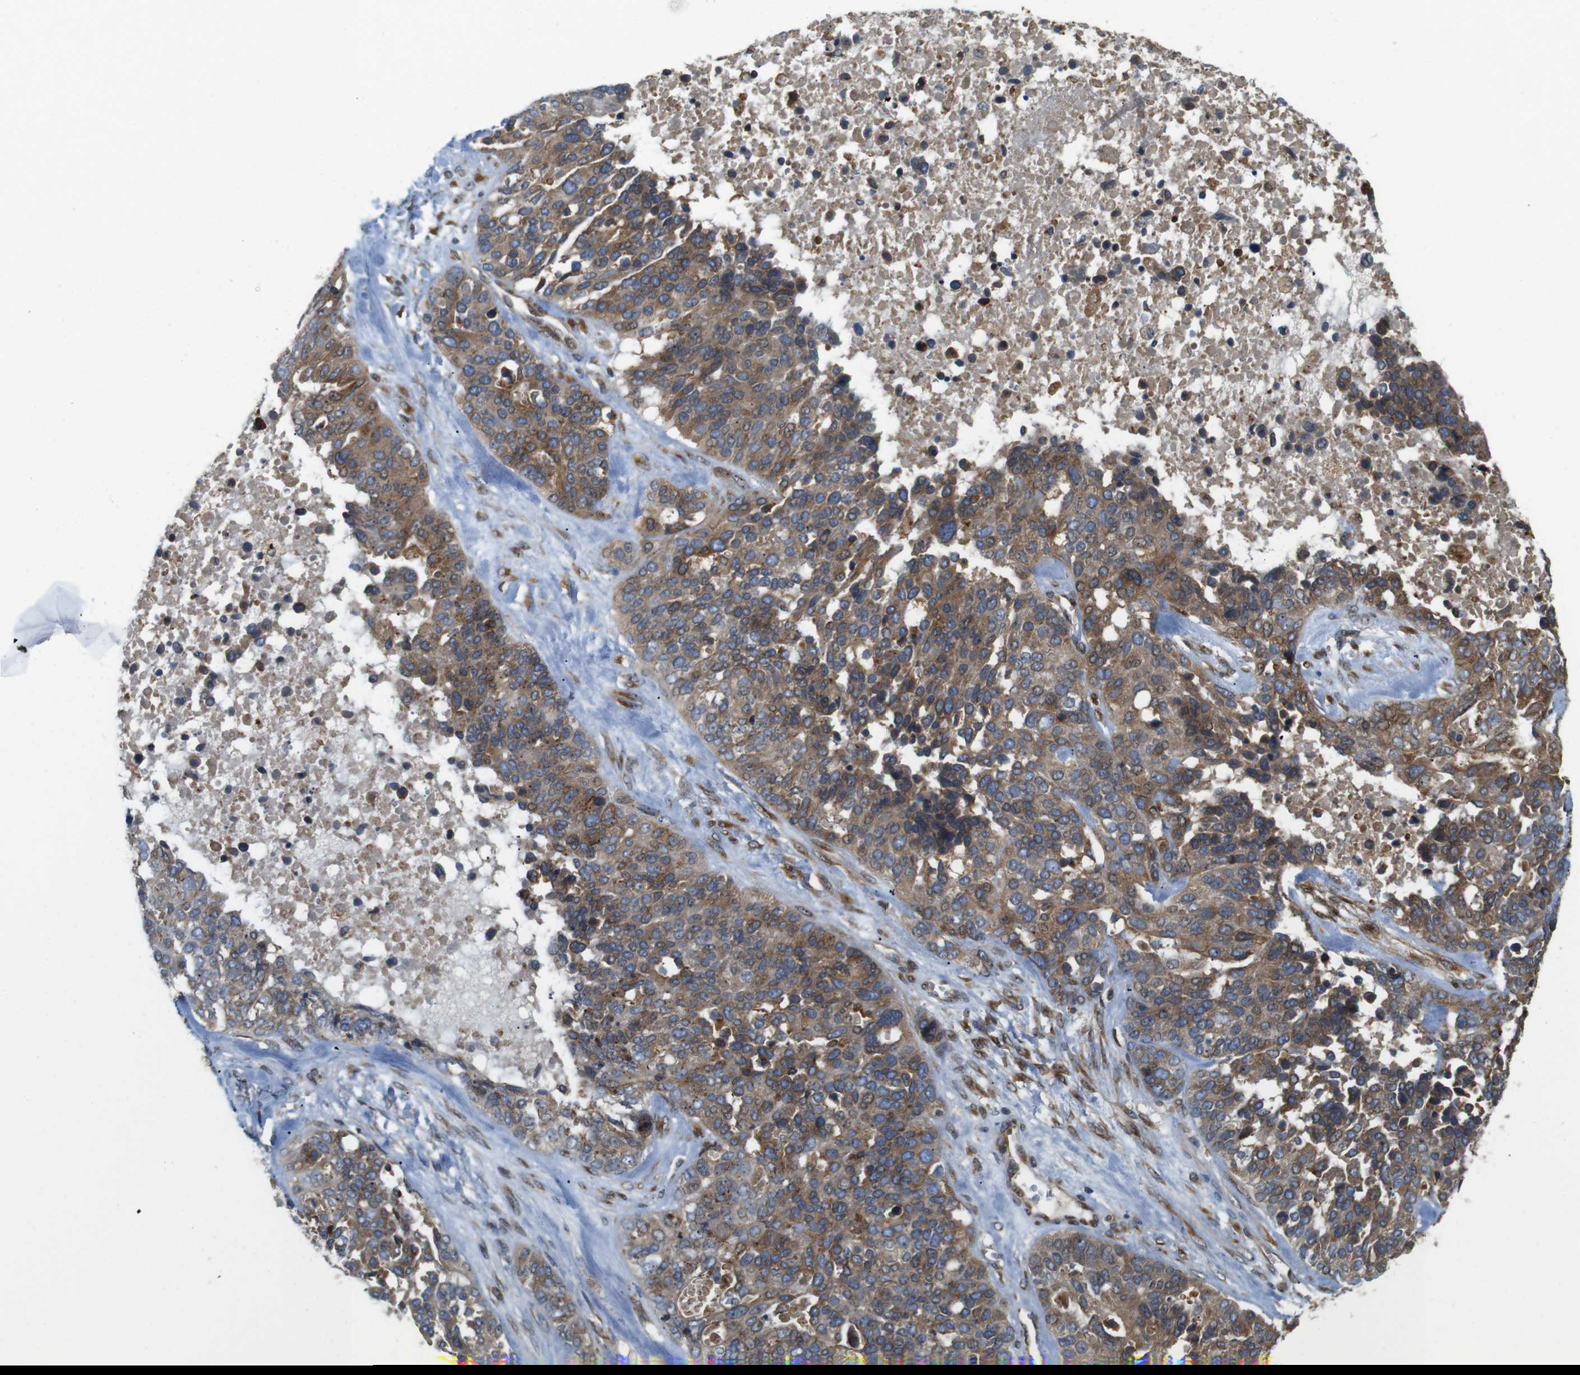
{"staining": {"intensity": "moderate", "quantity": ">75%", "location": "cytoplasmic/membranous"}, "tissue": "ovarian cancer", "cell_type": "Tumor cells", "image_type": "cancer", "snomed": [{"axis": "morphology", "description": "Cystadenocarcinoma, serous, NOS"}, {"axis": "topography", "description": "Ovary"}], "caption": "Protein expression analysis of serous cystadenocarcinoma (ovarian) displays moderate cytoplasmic/membranous staining in about >75% of tumor cells.", "gene": "TMEM143", "patient": {"sex": "female", "age": 44}}